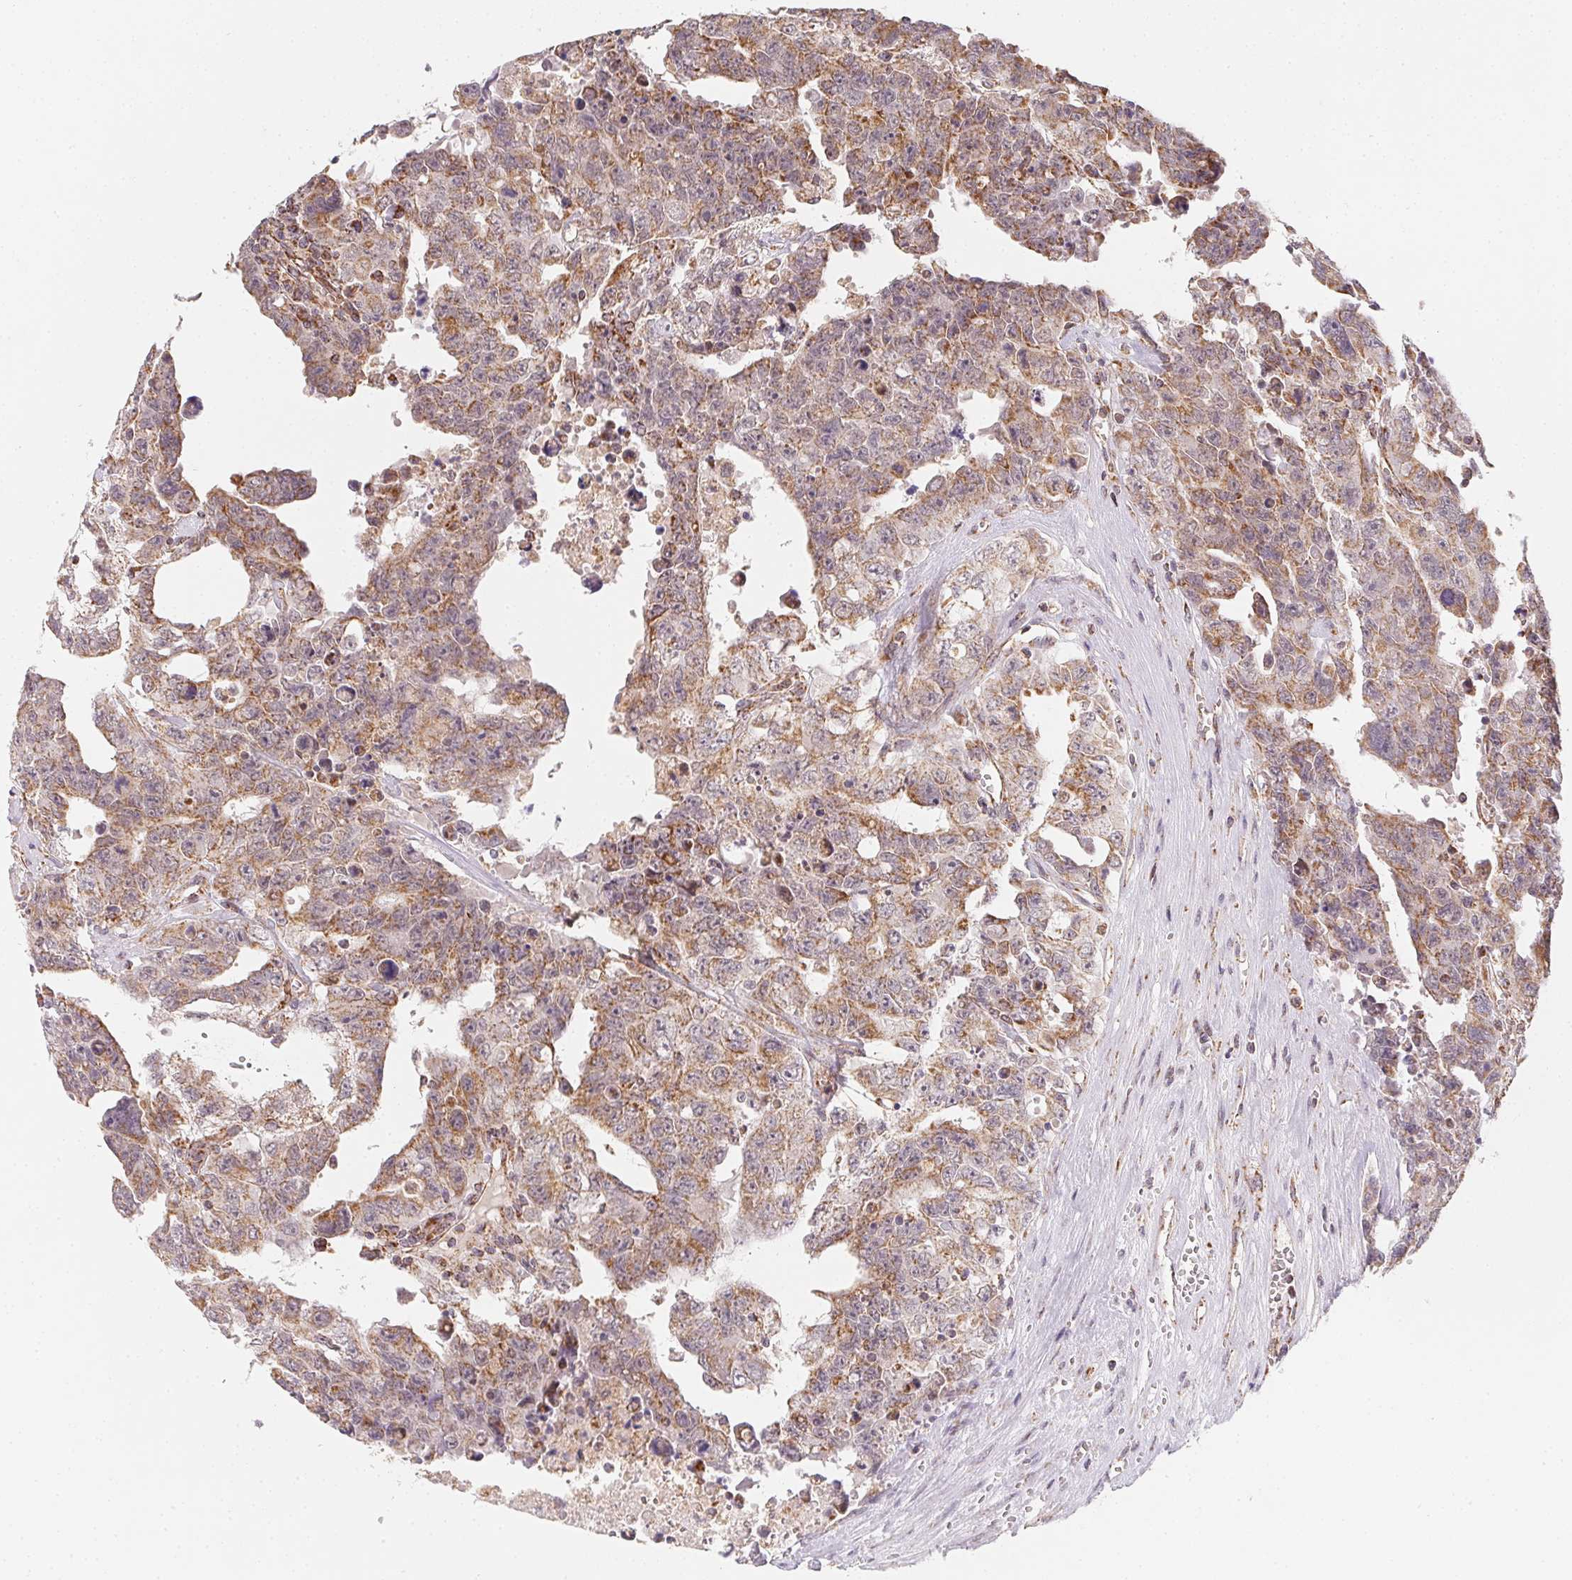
{"staining": {"intensity": "weak", "quantity": ">75%", "location": "cytoplasmic/membranous"}, "tissue": "testis cancer", "cell_type": "Tumor cells", "image_type": "cancer", "snomed": [{"axis": "morphology", "description": "Carcinoma, Embryonal, NOS"}, {"axis": "topography", "description": "Testis"}], "caption": "A low amount of weak cytoplasmic/membranous expression is seen in about >75% of tumor cells in embryonal carcinoma (testis) tissue. The staining was performed using DAB (3,3'-diaminobenzidine), with brown indicating positive protein expression. Nuclei are stained blue with hematoxylin.", "gene": "NDUFS6", "patient": {"sex": "male", "age": 24}}